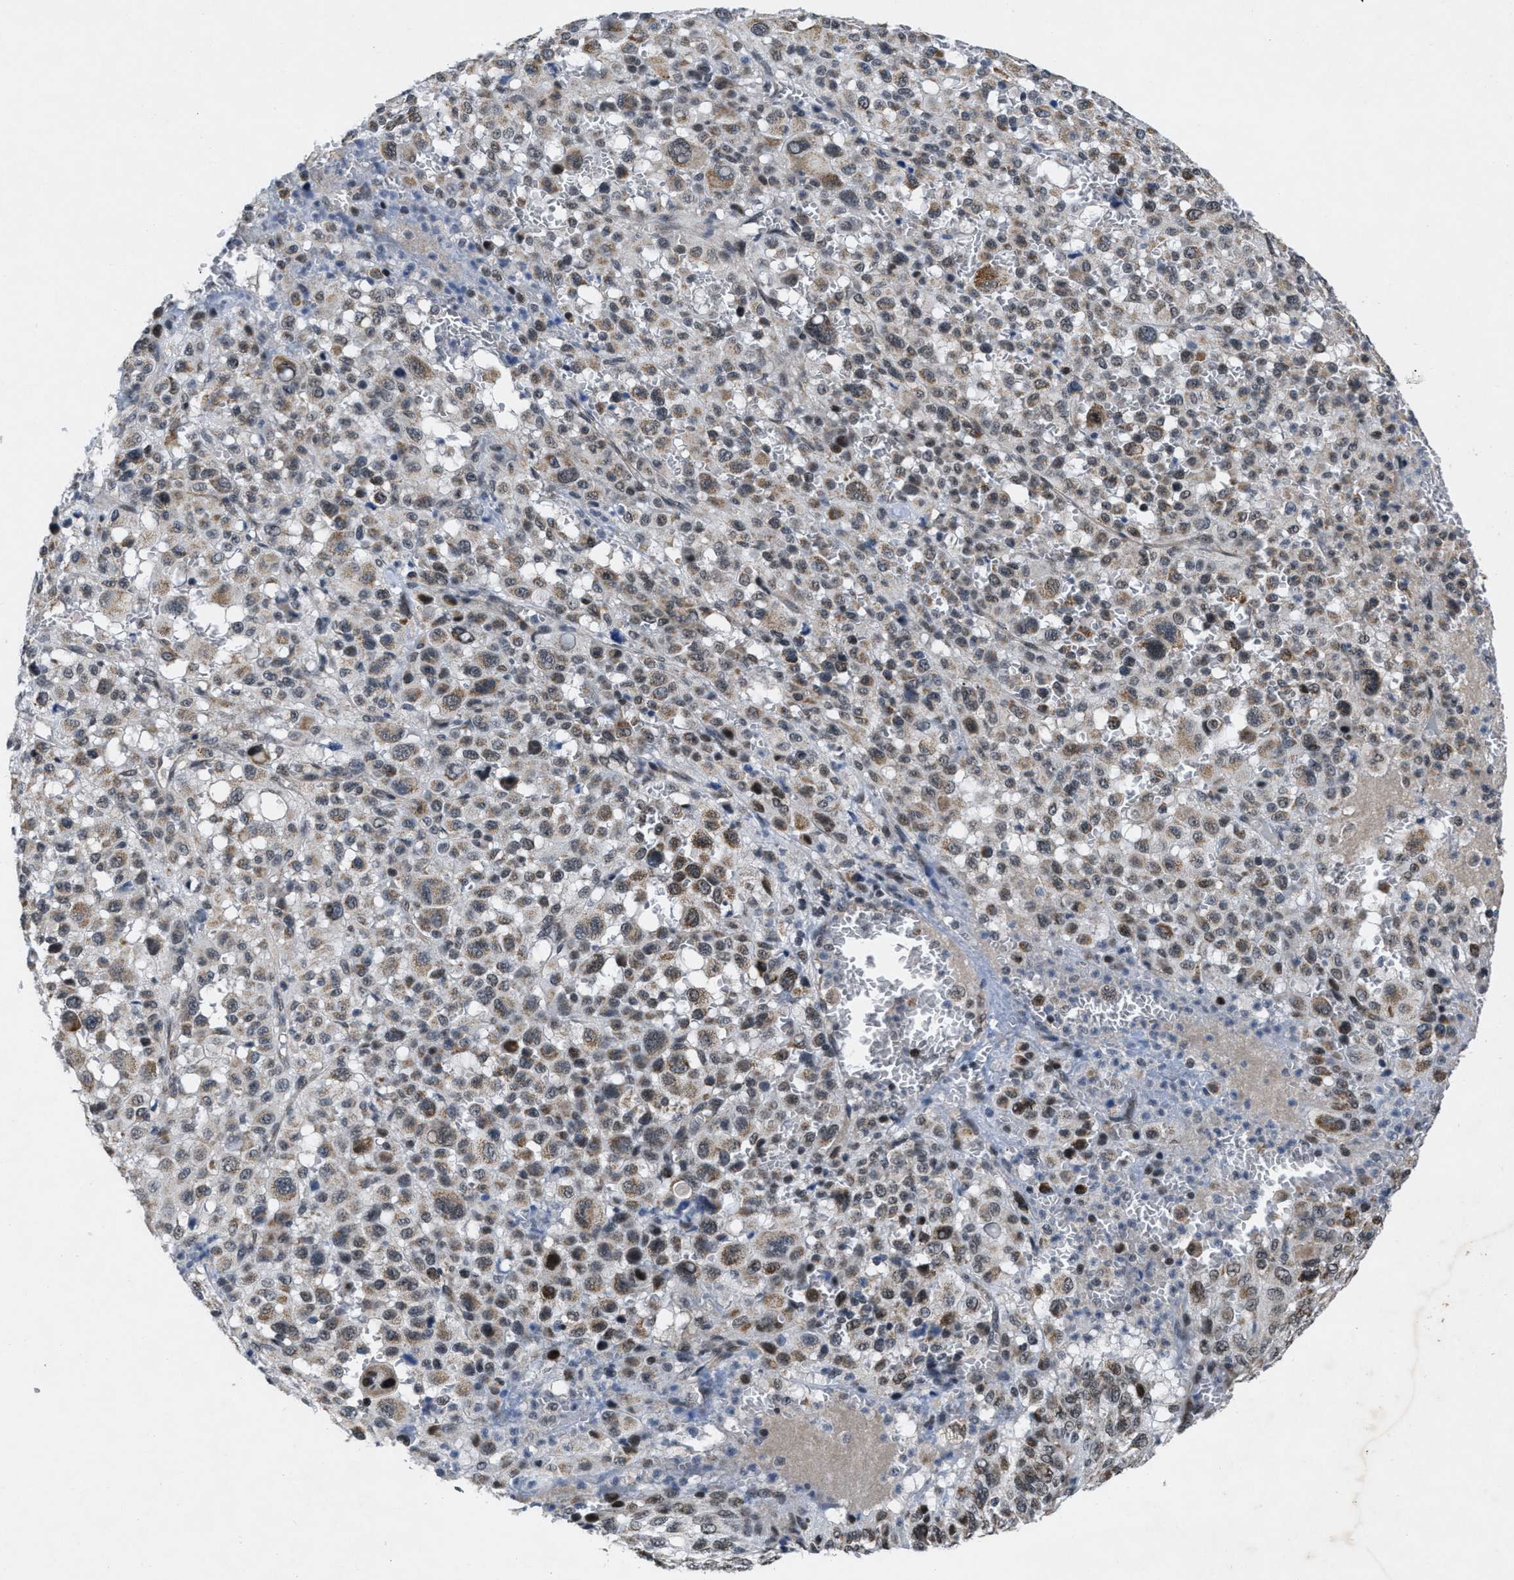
{"staining": {"intensity": "weak", "quantity": "25%-75%", "location": "nuclear"}, "tissue": "melanoma", "cell_type": "Tumor cells", "image_type": "cancer", "snomed": [{"axis": "morphology", "description": "Malignant melanoma, Metastatic site"}, {"axis": "topography", "description": "Skin"}], "caption": "Weak nuclear expression is identified in approximately 25%-75% of tumor cells in melanoma.", "gene": "ZNHIT1", "patient": {"sex": "female", "age": 74}}